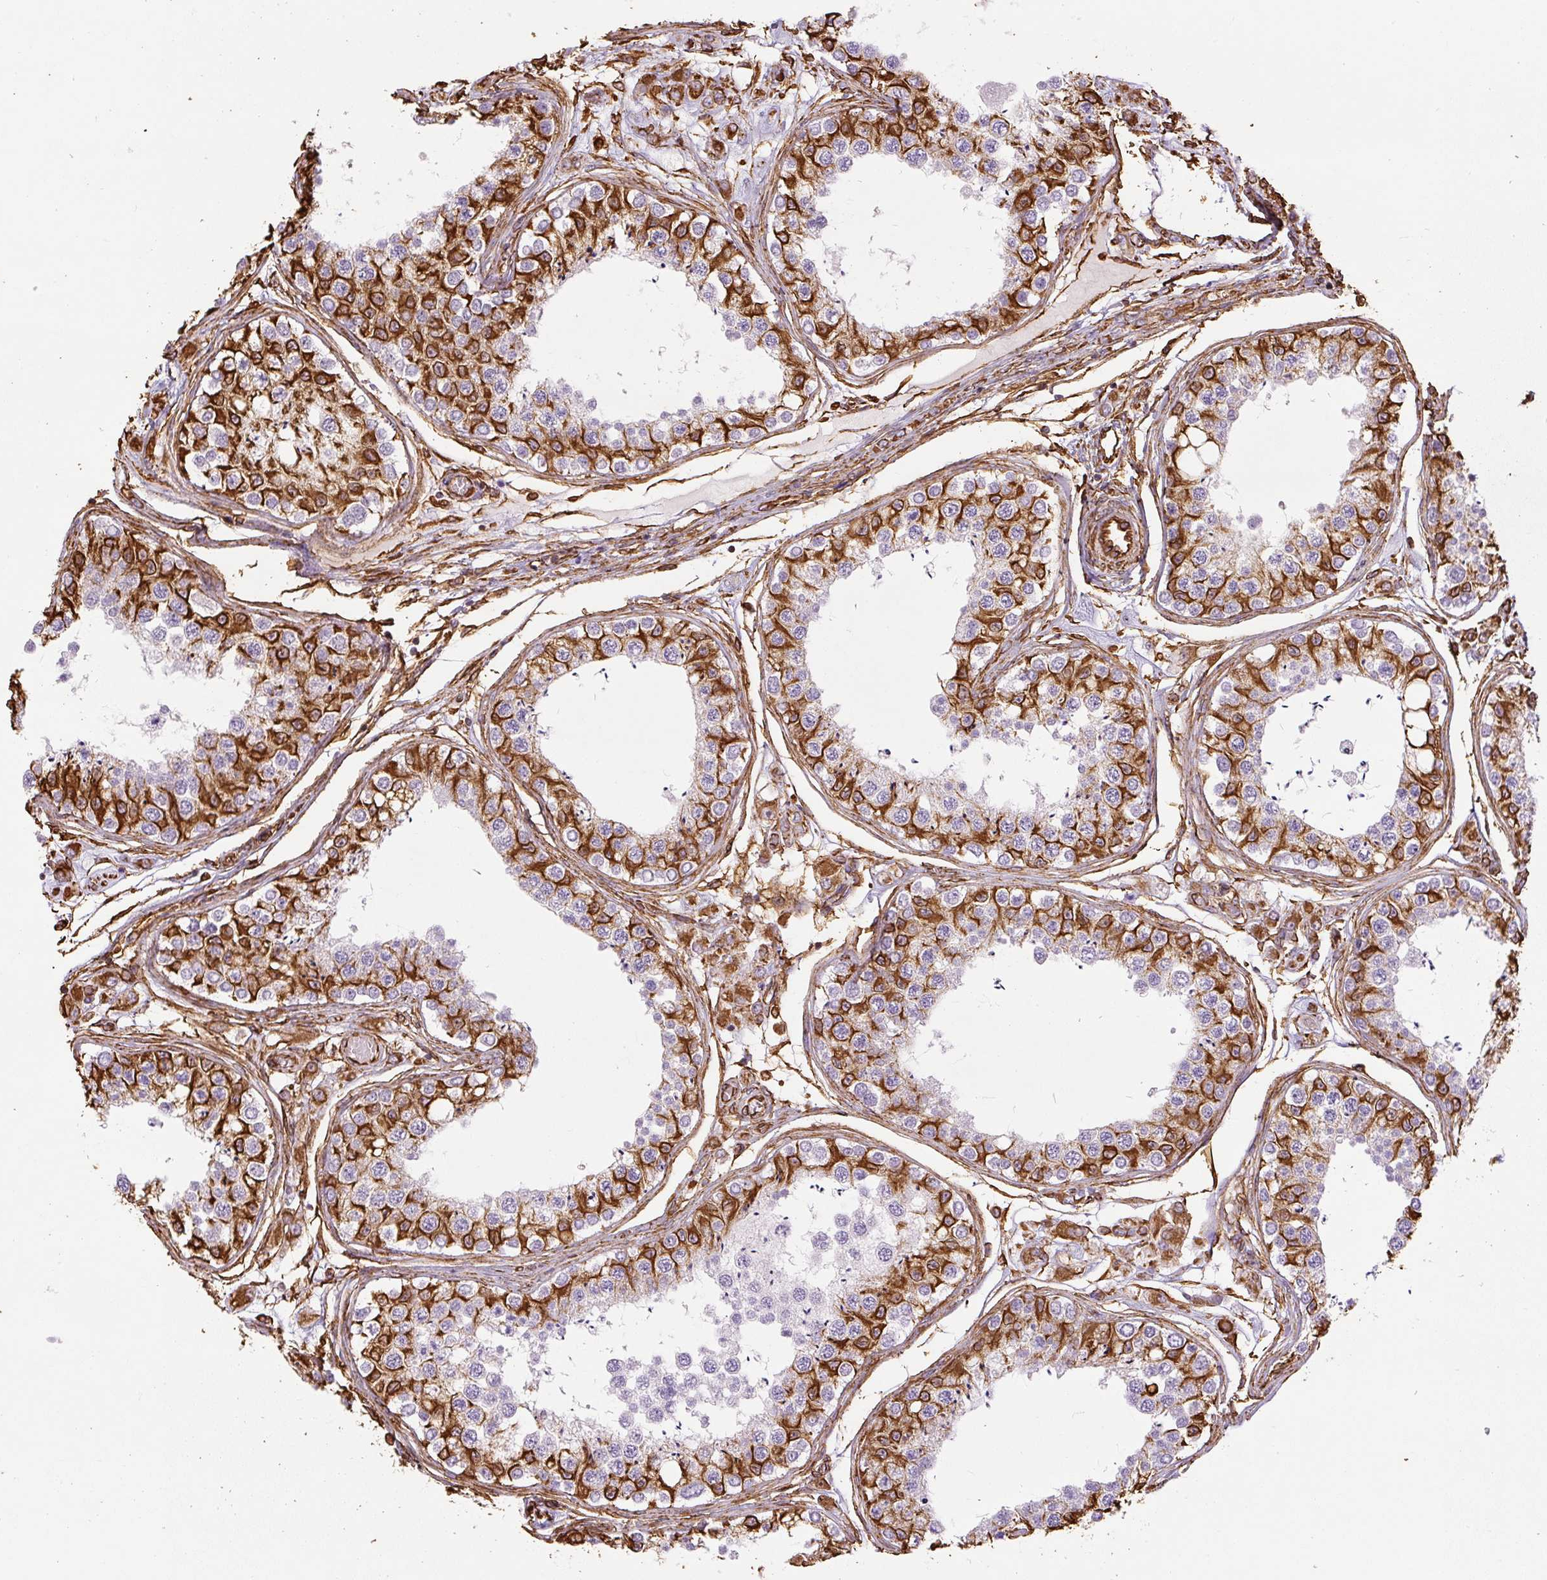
{"staining": {"intensity": "strong", "quantity": "25%-75%", "location": "cytoplasmic/membranous"}, "tissue": "testis", "cell_type": "Cells in seminiferous ducts", "image_type": "normal", "snomed": [{"axis": "morphology", "description": "Normal tissue, NOS"}, {"axis": "topography", "description": "Testis"}], "caption": "Cells in seminiferous ducts exhibit high levels of strong cytoplasmic/membranous staining in about 25%-75% of cells in benign human testis. (IHC, brightfield microscopy, high magnification).", "gene": "VIM", "patient": {"sex": "male", "age": 25}}